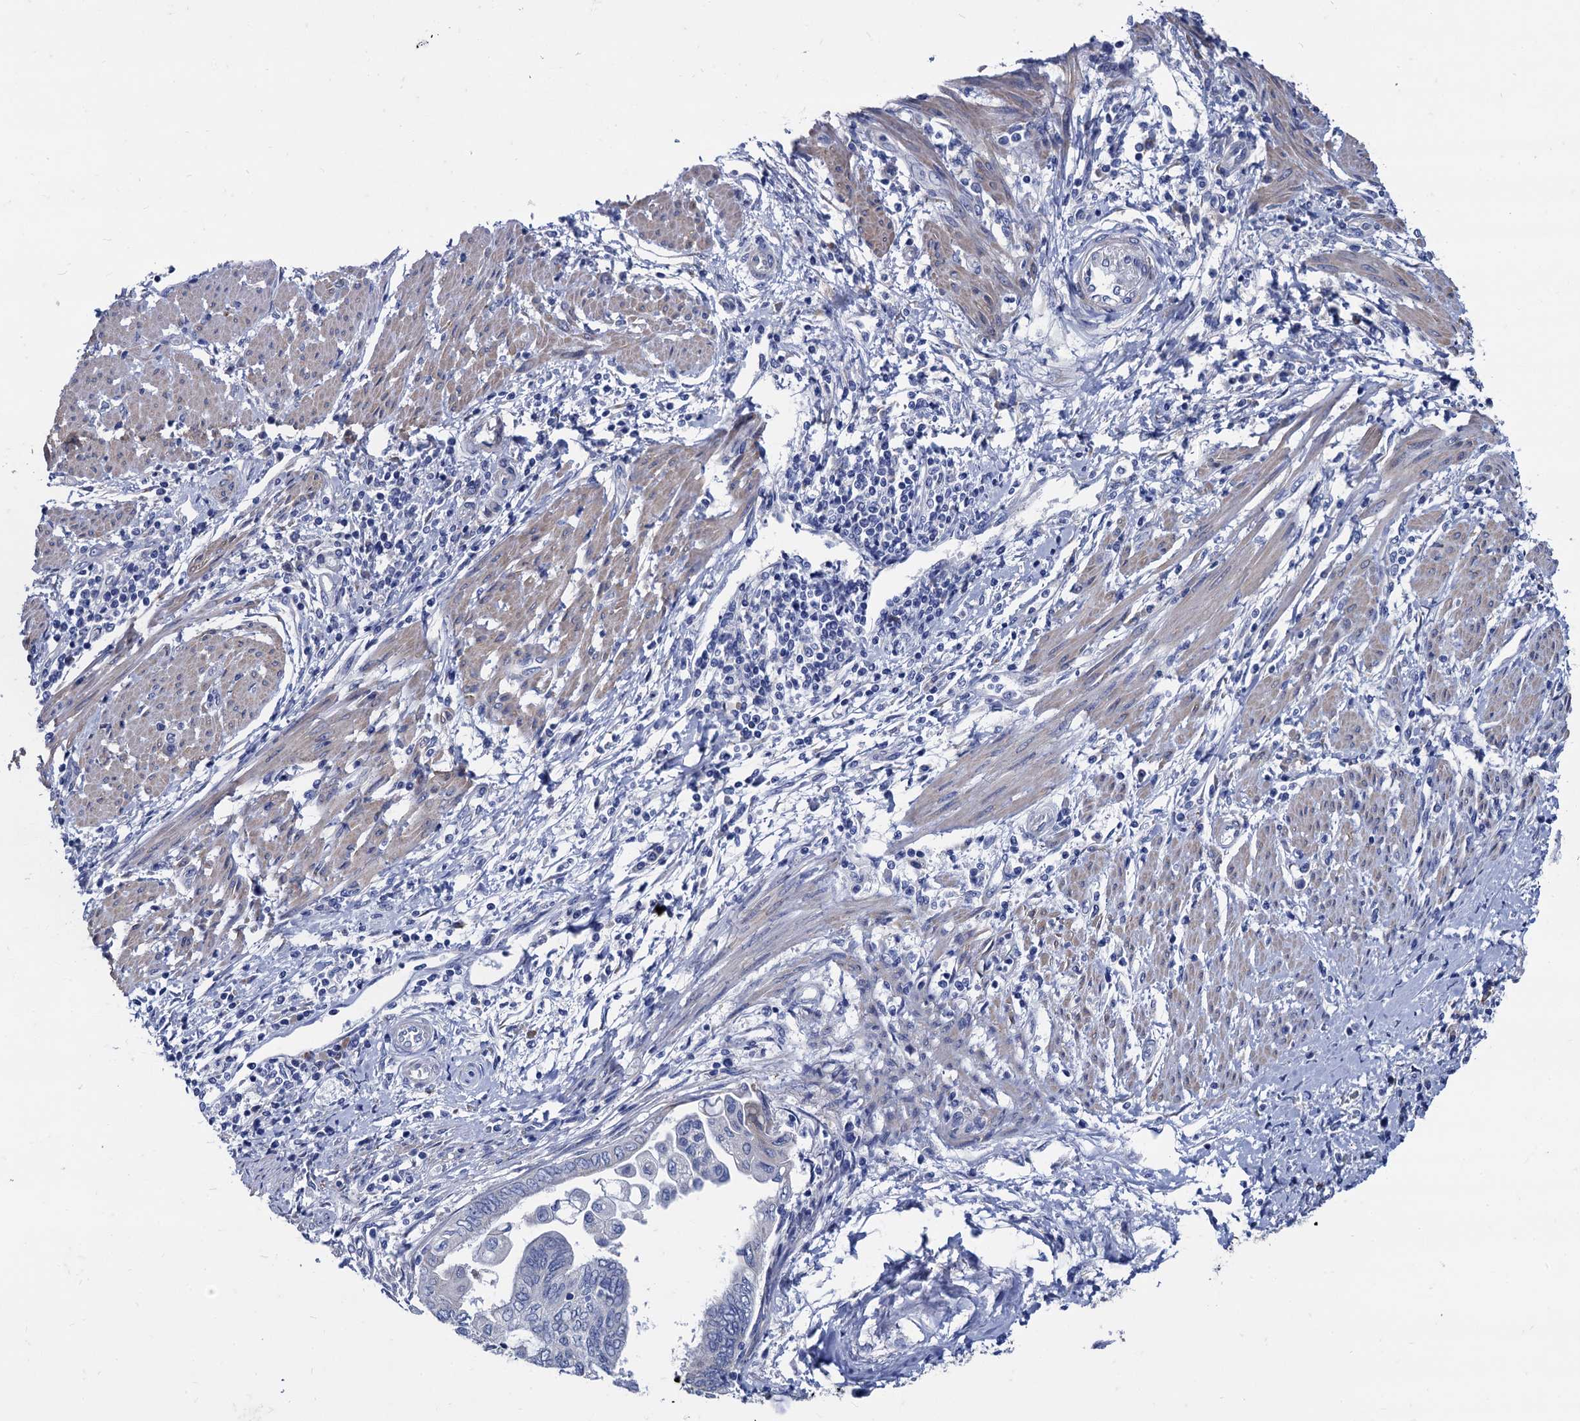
{"staining": {"intensity": "negative", "quantity": "none", "location": "none"}, "tissue": "endometrial cancer", "cell_type": "Tumor cells", "image_type": "cancer", "snomed": [{"axis": "morphology", "description": "Adenocarcinoma, NOS"}, {"axis": "topography", "description": "Uterus"}, {"axis": "topography", "description": "Endometrium"}], "caption": "Immunohistochemistry (IHC) histopathology image of neoplastic tissue: human endometrial cancer stained with DAB (3,3'-diaminobenzidine) demonstrates no significant protein expression in tumor cells.", "gene": "FOXR2", "patient": {"sex": "female", "age": 70}}